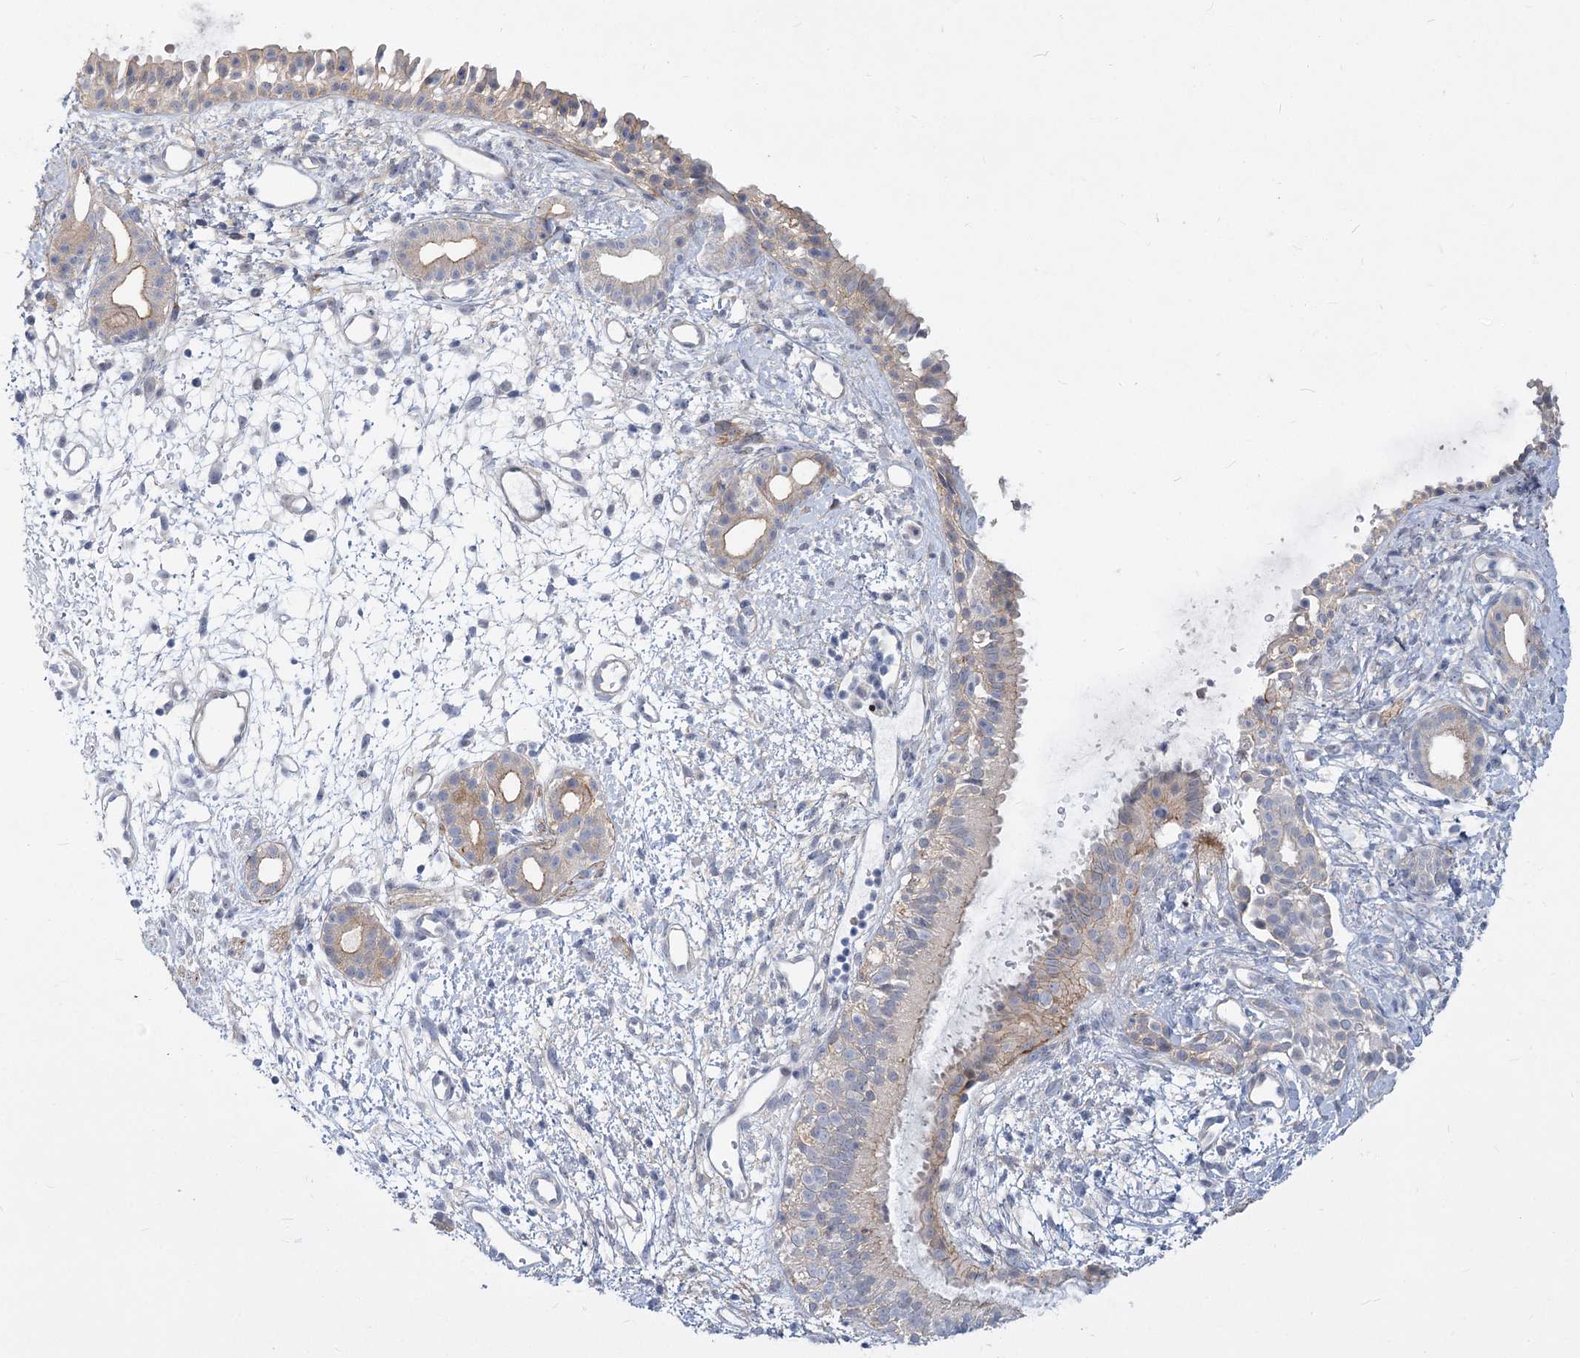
{"staining": {"intensity": "weak", "quantity": "<25%", "location": "cytoplasmic/membranous"}, "tissue": "nasopharynx", "cell_type": "Respiratory epithelial cells", "image_type": "normal", "snomed": [{"axis": "morphology", "description": "Normal tissue, NOS"}, {"axis": "topography", "description": "Nasopharynx"}], "caption": "High power microscopy image of an IHC histopathology image of normal nasopharynx, revealing no significant staining in respiratory epithelial cells. (DAB (3,3'-diaminobenzidine) immunohistochemistry (IHC) with hematoxylin counter stain).", "gene": "ARSI", "patient": {"sex": "male", "age": 22}}